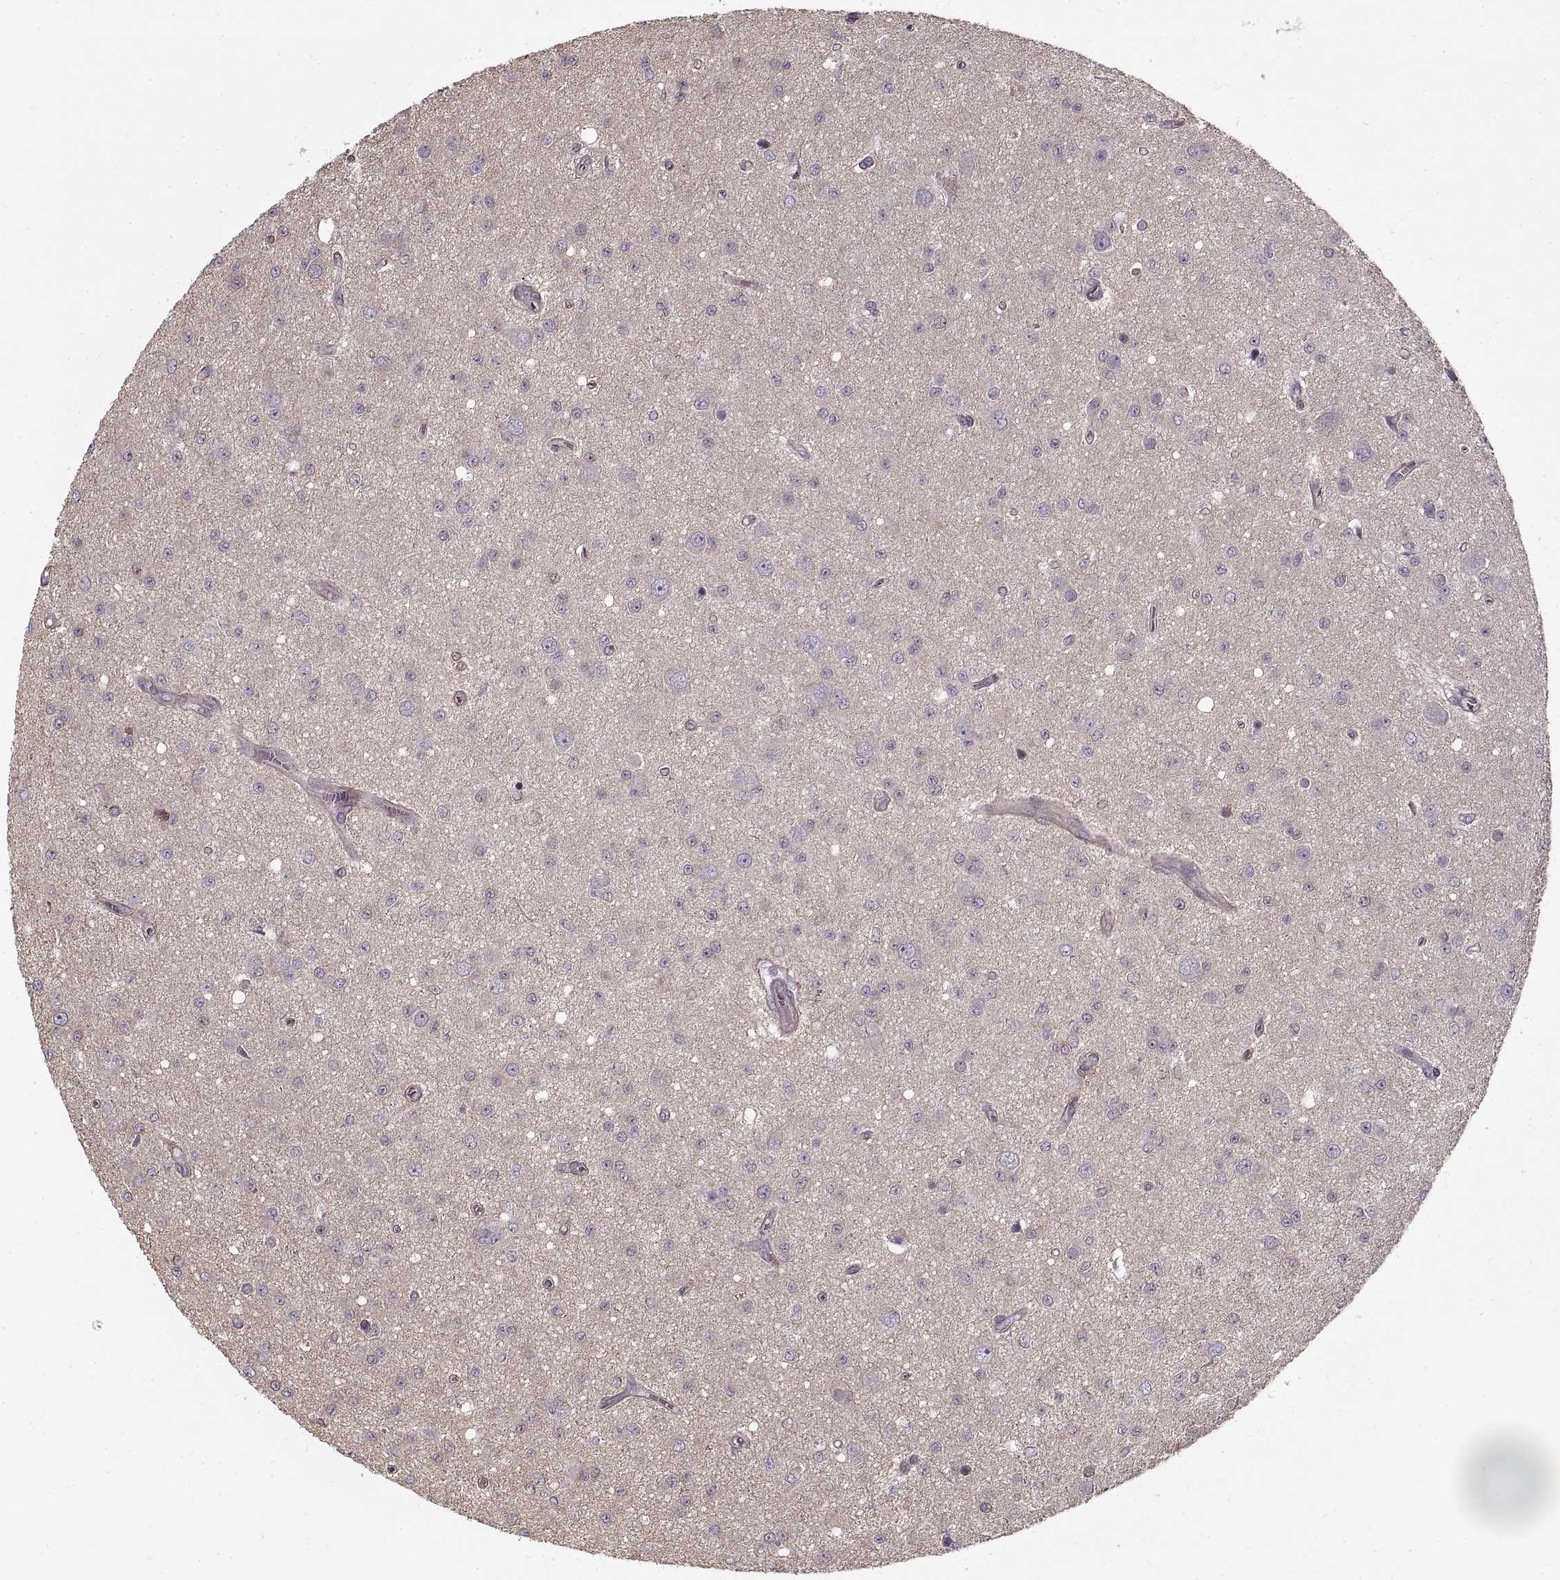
{"staining": {"intensity": "negative", "quantity": "none", "location": "none"}, "tissue": "glioma", "cell_type": "Tumor cells", "image_type": "cancer", "snomed": [{"axis": "morphology", "description": "Glioma, malignant, Low grade"}, {"axis": "topography", "description": "Brain"}], "caption": "A high-resolution micrograph shows immunohistochemistry (IHC) staining of malignant glioma (low-grade), which shows no significant expression in tumor cells.", "gene": "LAMB2", "patient": {"sex": "female", "age": 45}}